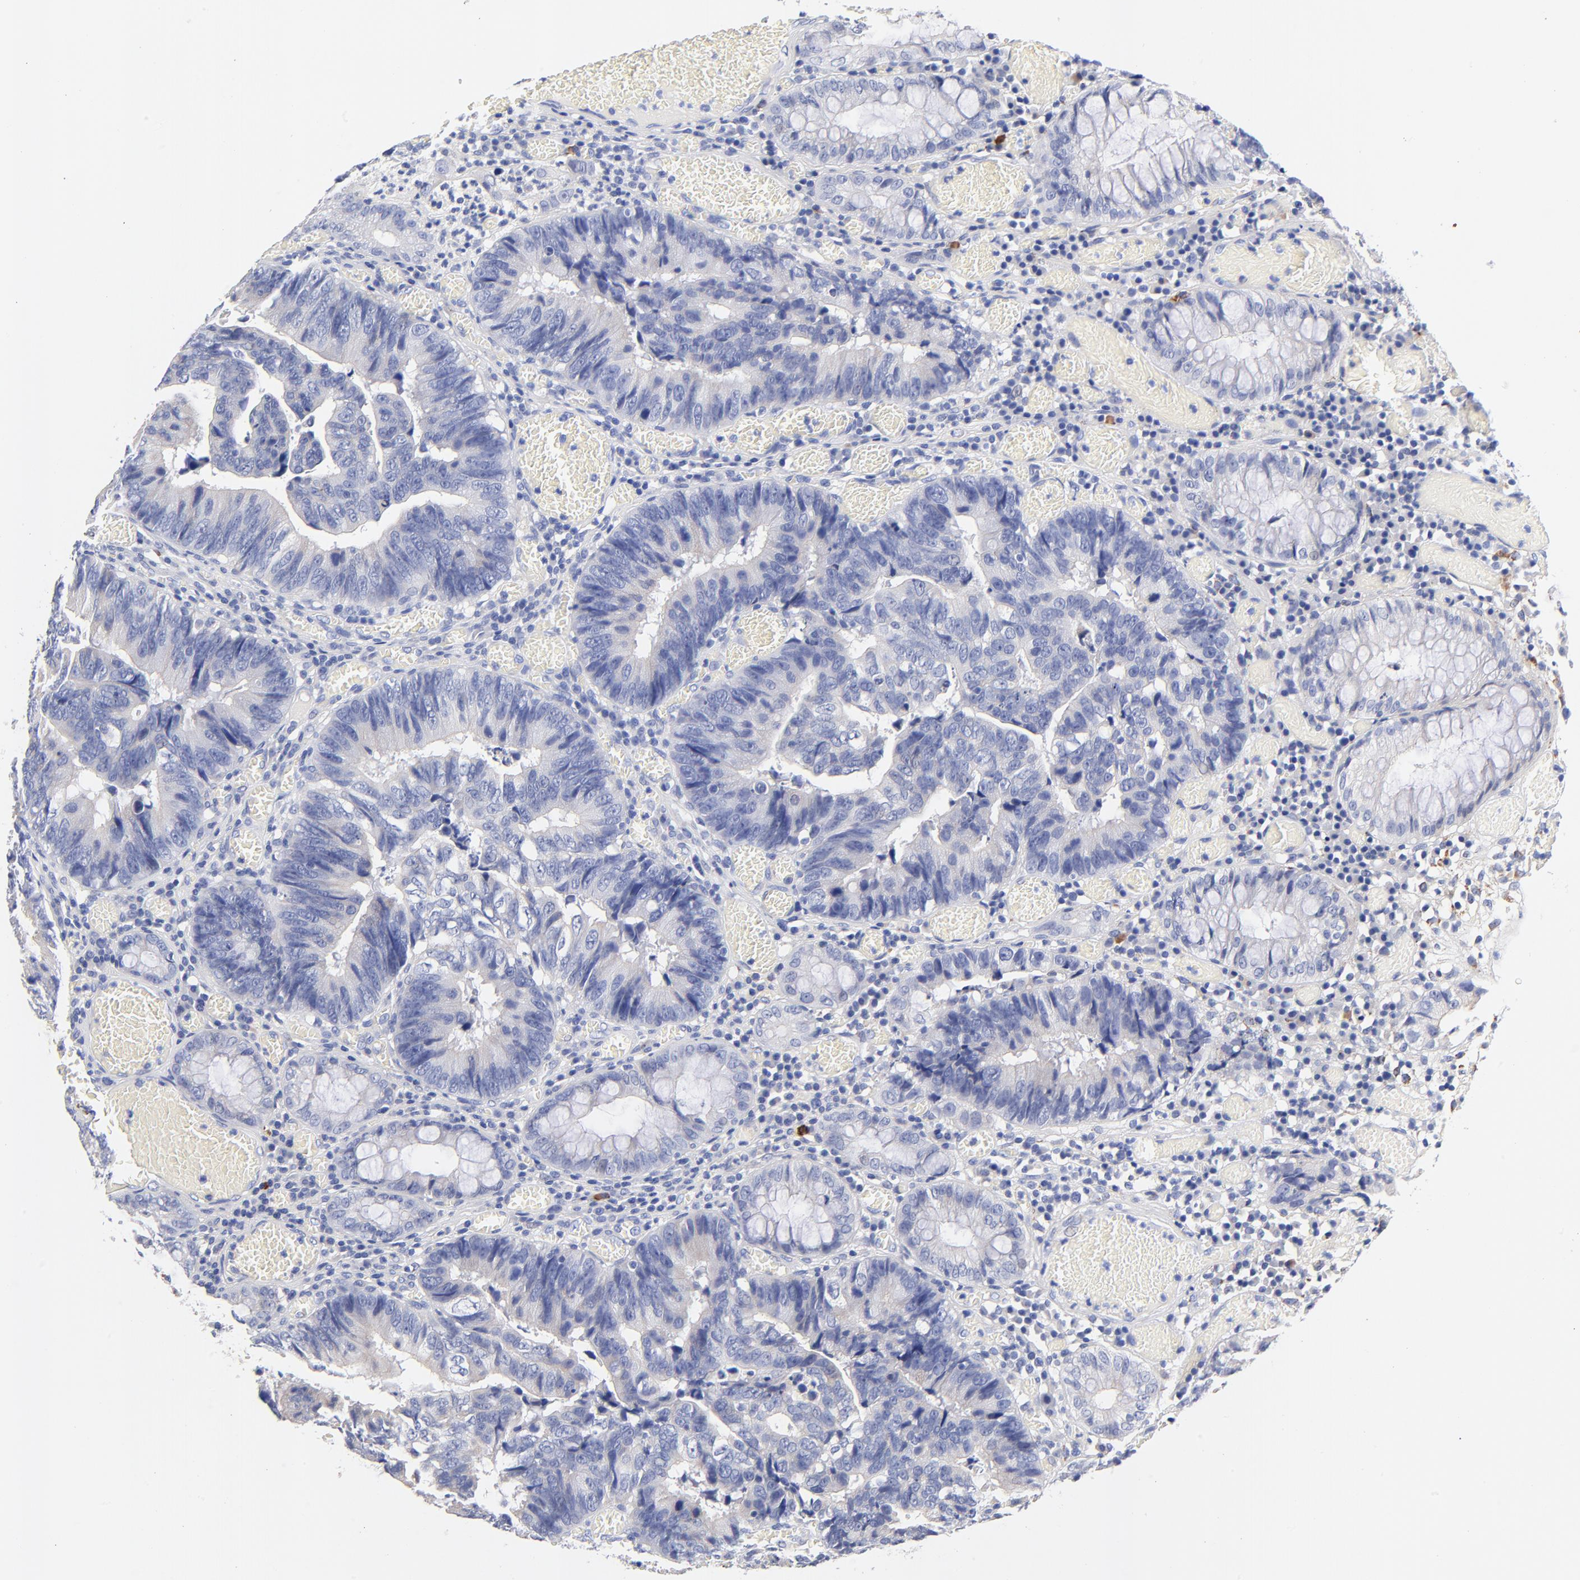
{"staining": {"intensity": "weak", "quantity": "<25%", "location": "cytoplasmic/membranous"}, "tissue": "colorectal cancer", "cell_type": "Tumor cells", "image_type": "cancer", "snomed": [{"axis": "morphology", "description": "Adenocarcinoma, NOS"}, {"axis": "topography", "description": "Rectum"}], "caption": "There is no significant staining in tumor cells of colorectal cancer.", "gene": "FBXO10", "patient": {"sex": "female", "age": 98}}